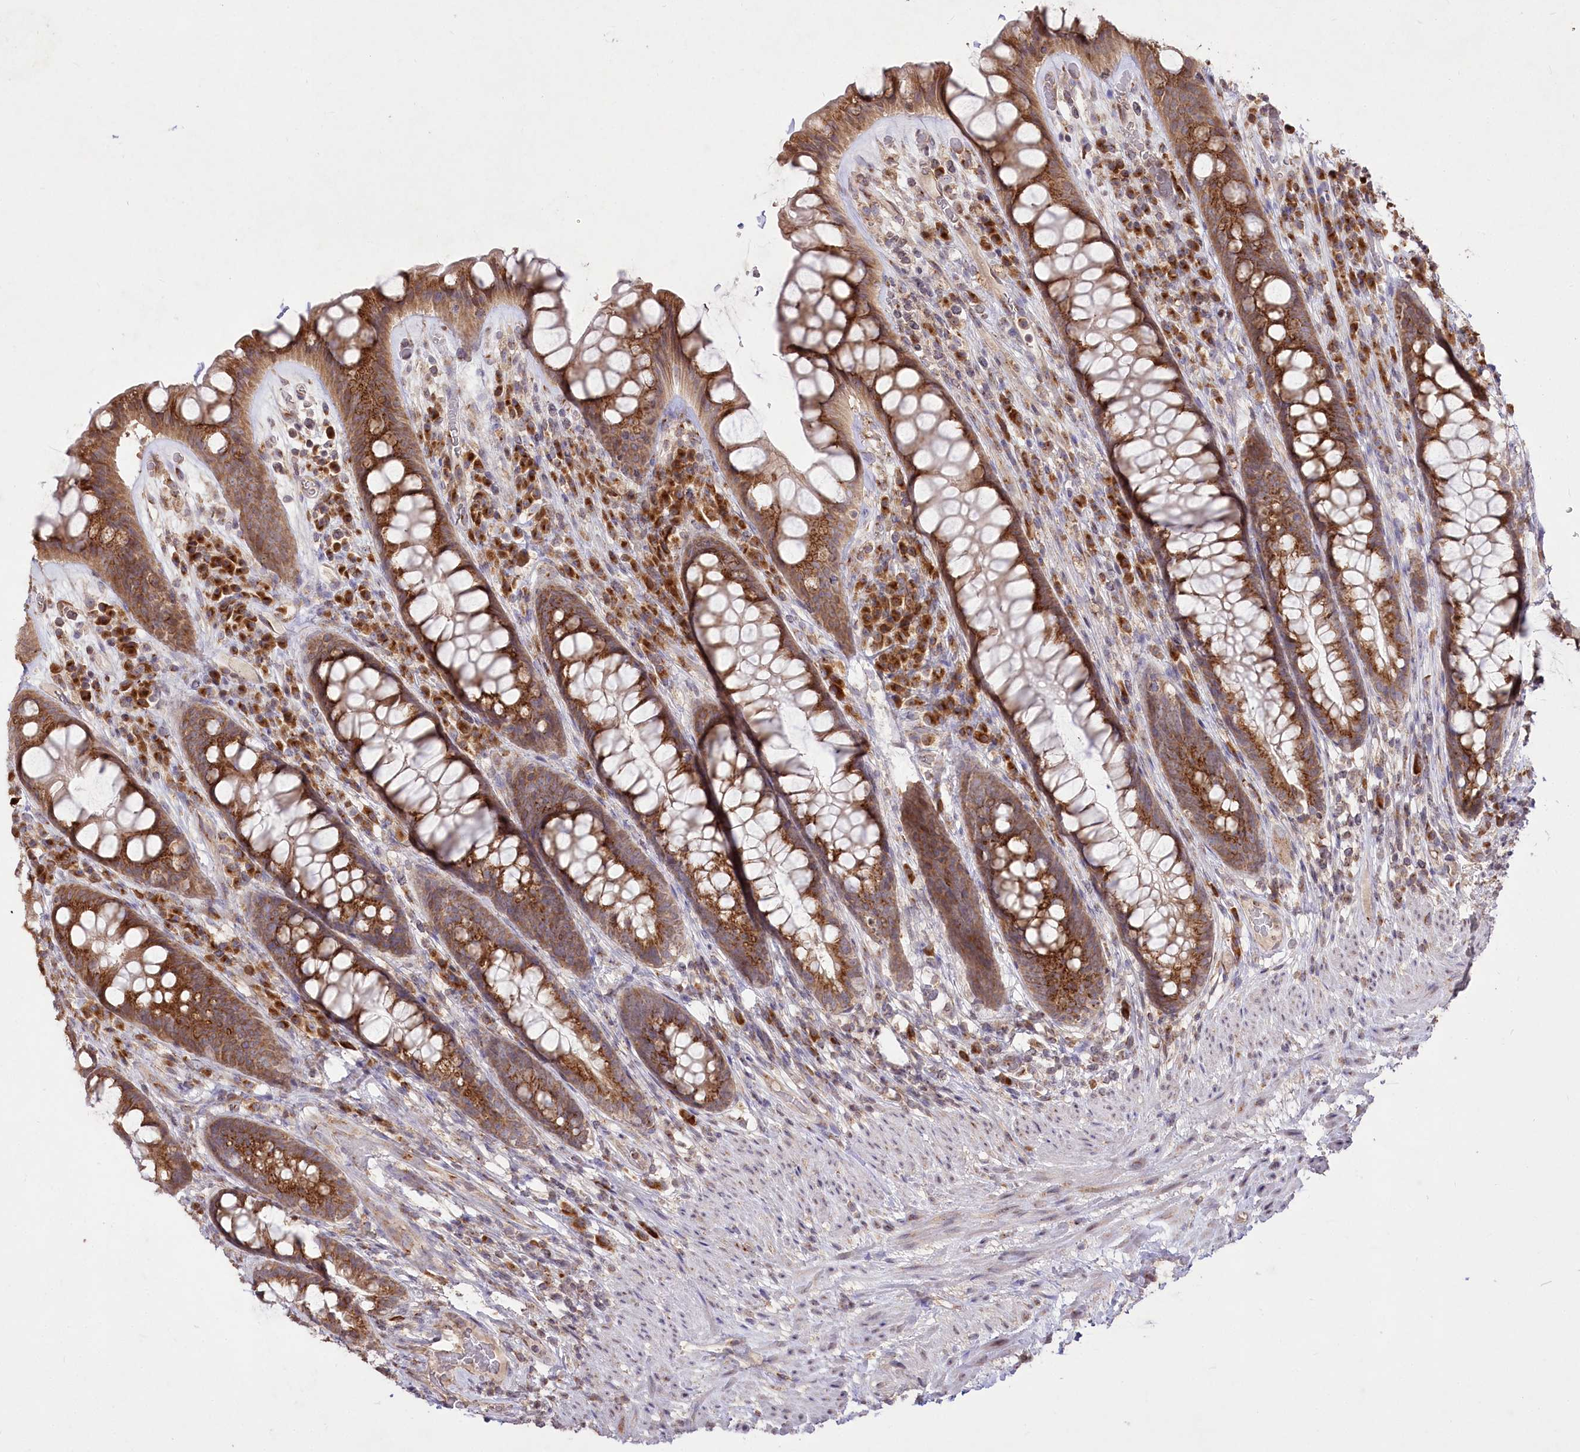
{"staining": {"intensity": "moderate", "quantity": ">75%", "location": "cytoplasmic/membranous"}, "tissue": "rectum", "cell_type": "Glandular cells", "image_type": "normal", "snomed": [{"axis": "morphology", "description": "Normal tissue, NOS"}, {"axis": "topography", "description": "Rectum"}], "caption": "DAB immunohistochemical staining of benign human rectum exhibits moderate cytoplasmic/membranous protein positivity in approximately >75% of glandular cells.", "gene": "STT3B", "patient": {"sex": "male", "age": 74}}